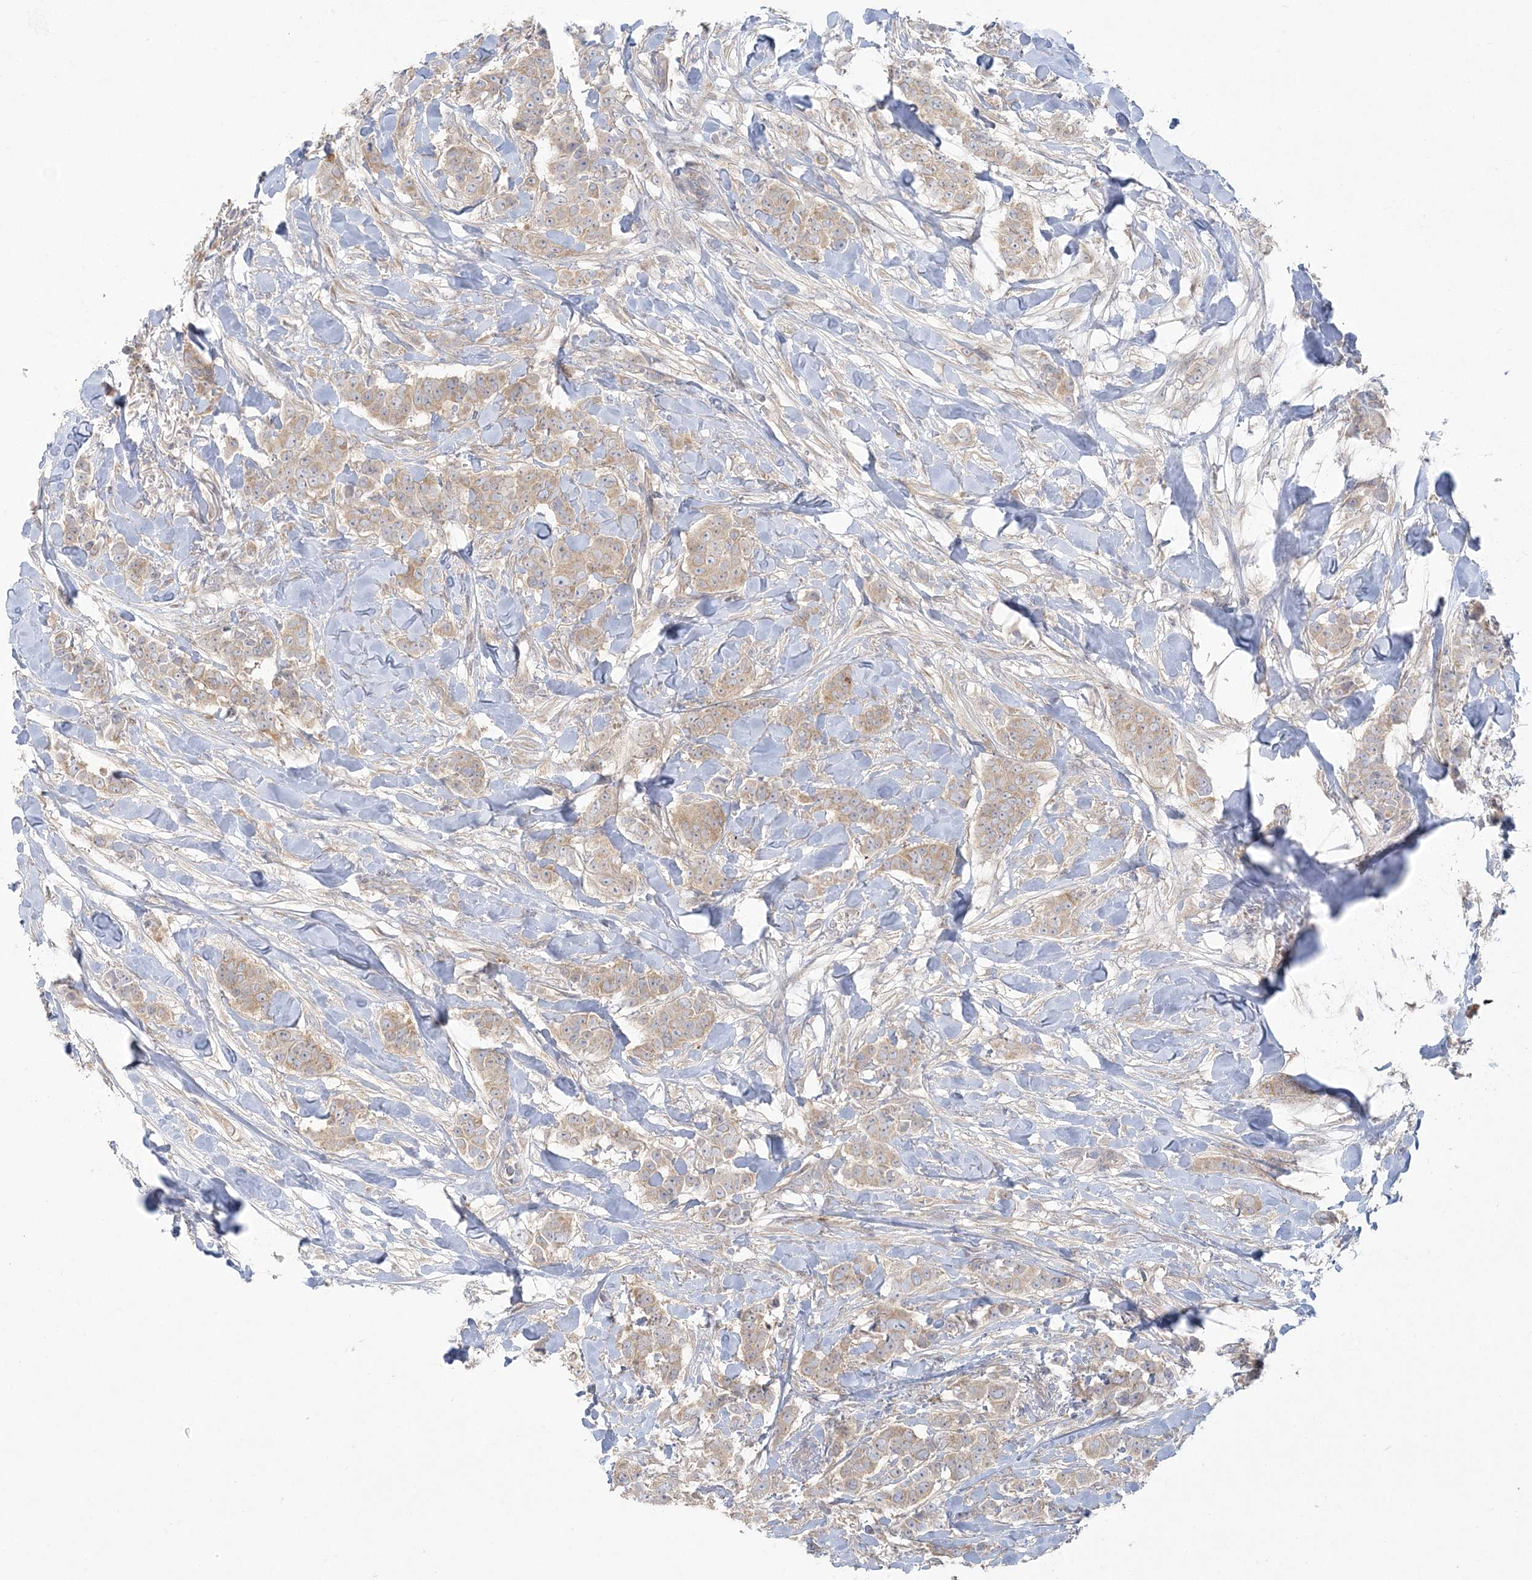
{"staining": {"intensity": "weak", "quantity": ">75%", "location": "cytoplasmic/membranous"}, "tissue": "breast cancer", "cell_type": "Tumor cells", "image_type": "cancer", "snomed": [{"axis": "morphology", "description": "Duct carcinoma"}, {"axis": "topography", "description": "Breast"}], "caption": "Immunohistochemical staining of human breast cancer demonstrates weak cytoplasmic/membranous protein expression in approximately >75% of tumor cells. (DAB = brown stain, brightfield microscopy at high magnification).", "gene": "ZC3H6", "patient": {"sex": "female", "age": 40}}